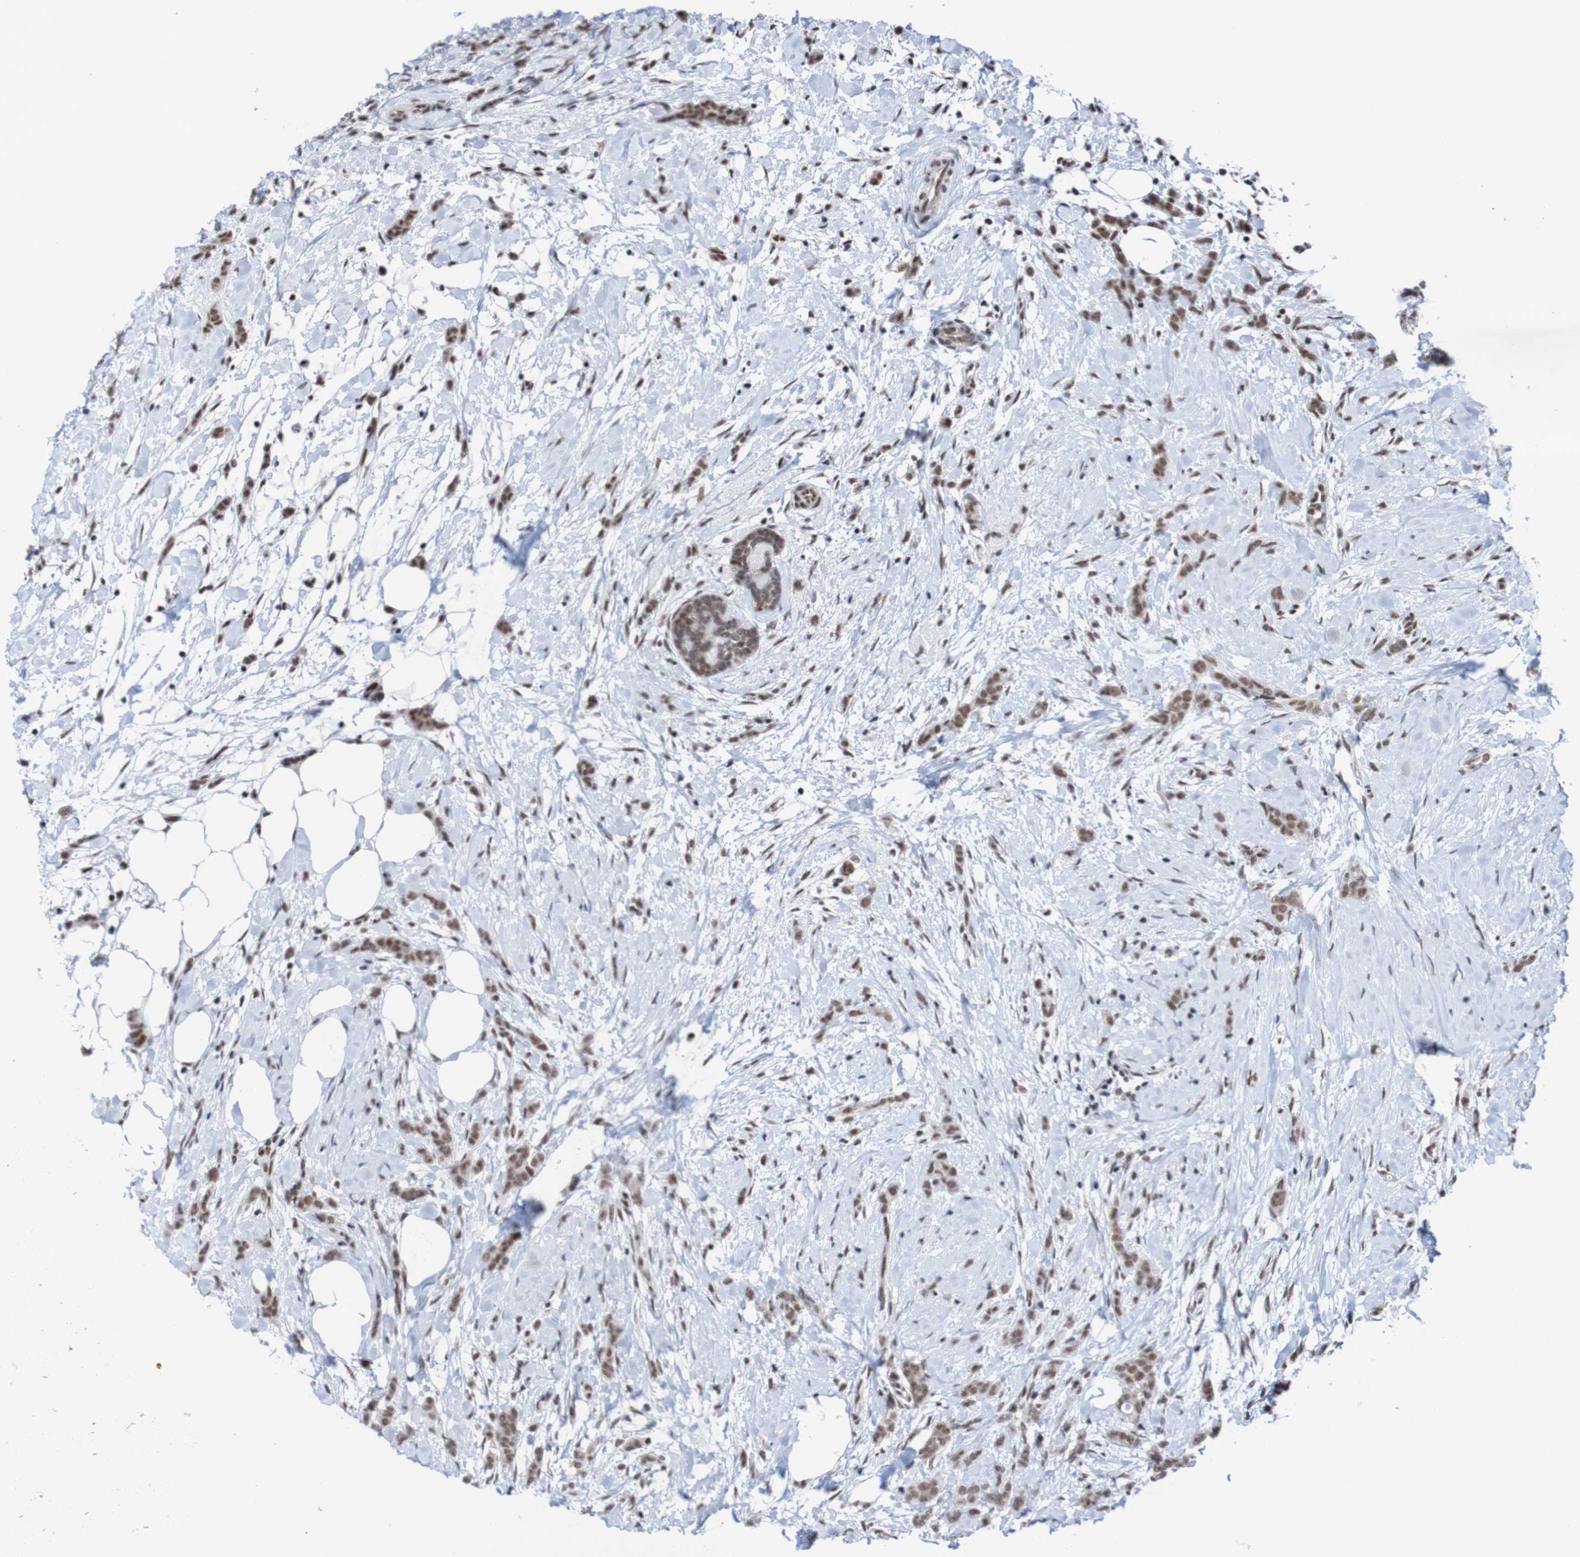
{"staining": {"intensity": "moderate", "quantity": ">75%", "location": "nuclear"}, "tissue": "breast cancer", "cell_type": "Tumor cells", "image_type": "cancer", "snomed": [{"axis": "morphology", "description": "Lobular carcinoma, in situ"}, {"axis": "morphology", "description": "Lobular carcinoma"}, {"axis": "topography", "description": "Breast"}], "caption": "Immunohistochemistry staining of breast cancer, which shows medium levels of moderate nuclear staining in about >75% of tumor cells indicating moderate nuclear protein expression. The staining was performed using DAB (brown) for protein detection and nuclei were counterstained in hematoxylin (blue).", "gene": "CDC5L", "patient": {"sex": "female", "age": 41}}